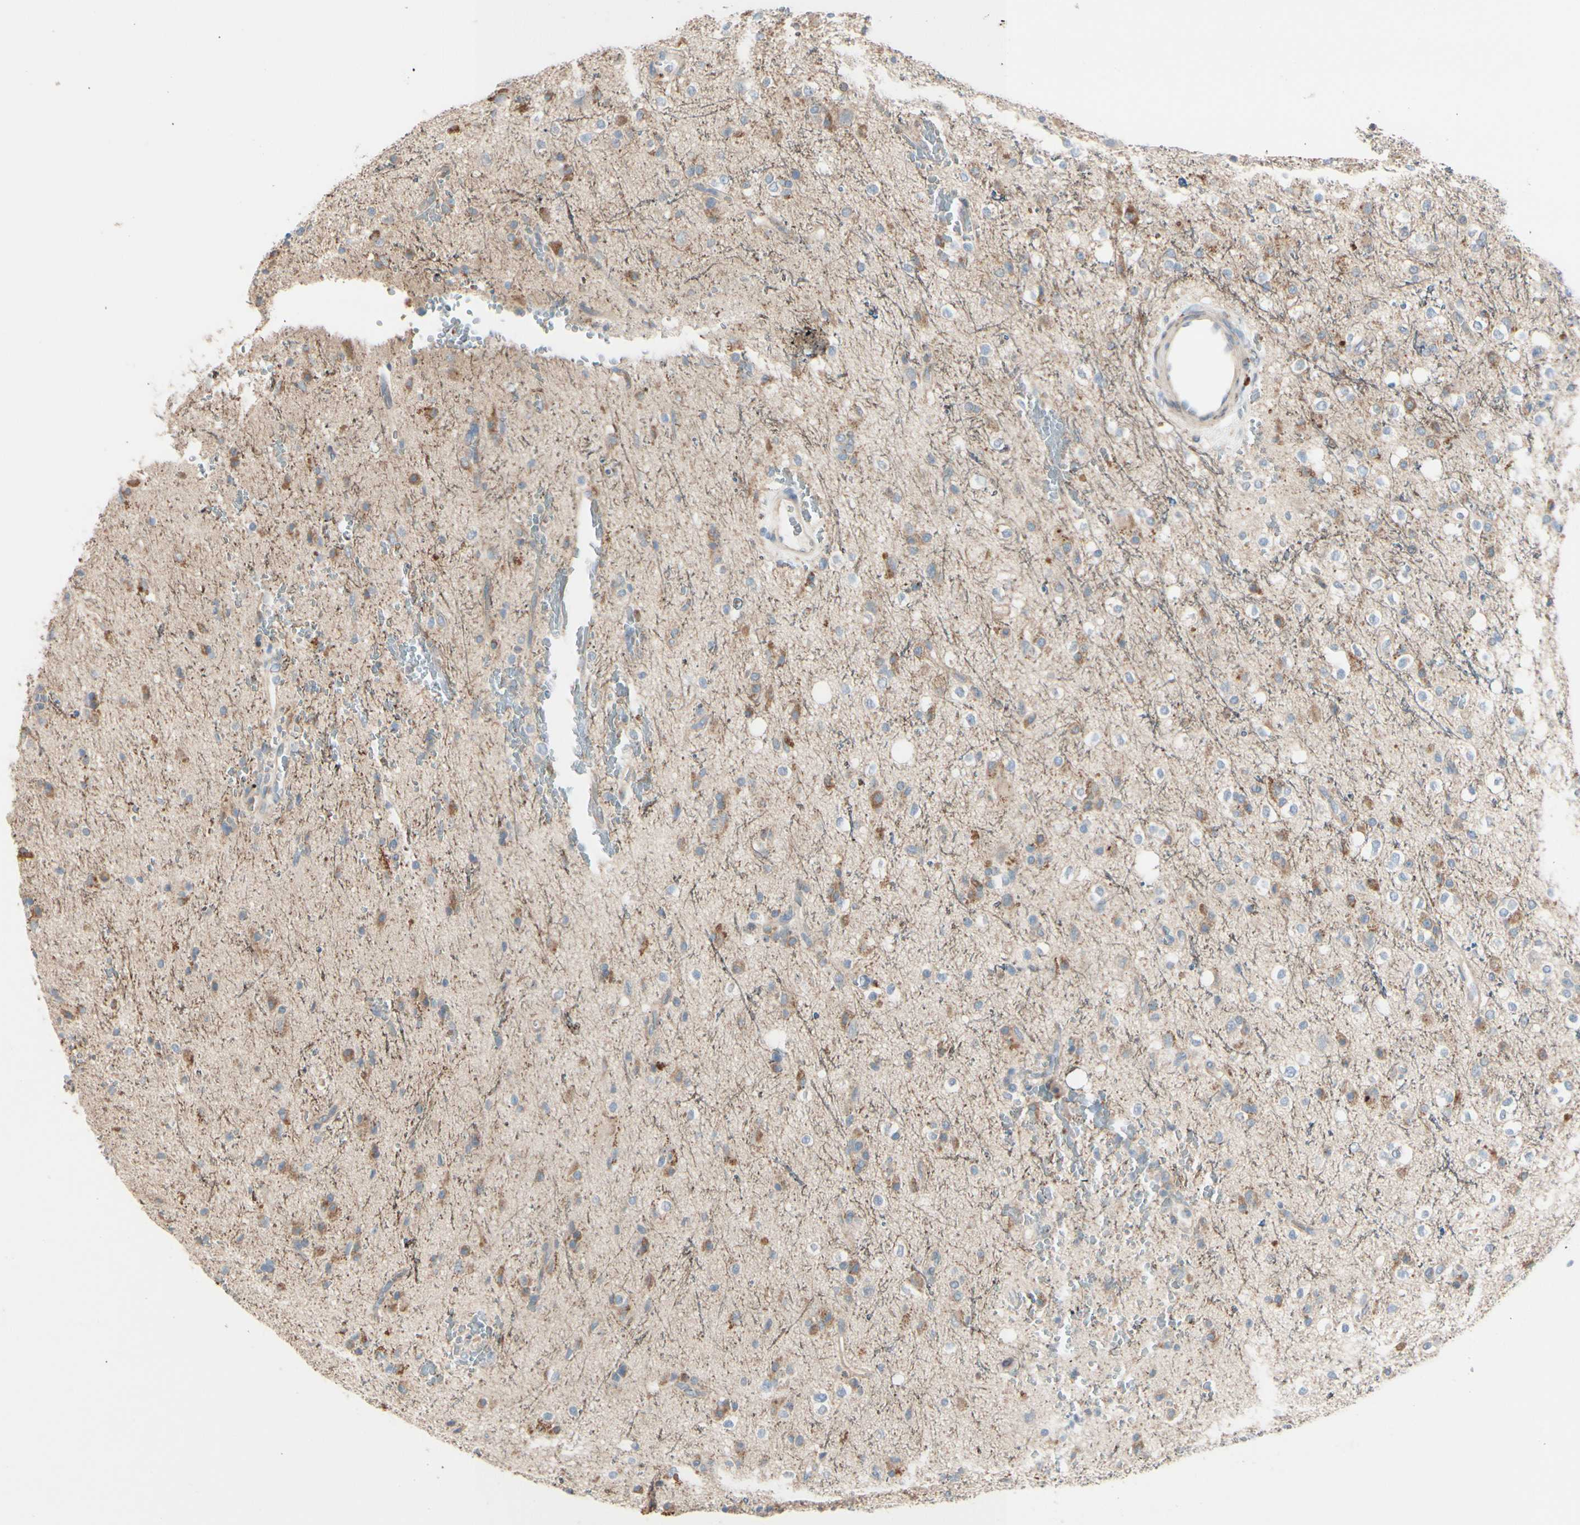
{"staining": {"intensity": "moderate", "quantity": "25%-75%", "location": "cytoplasmic/membranous"}, "tissue": "glioma", "cell_type": "Tumor cells", "image_type": "cancer", "snomed": [{"axis": "morphology", "description": "Glioma, malignant, High grade"}, {"axis": "topography", "description": "Brain"}], "caption": "Glioma stained for a protein shows moderate cytoplasmic/membranous positivity in tumor cells.", "gene": "EPHA3", "patient": {"sex": "male", "age": 47}}